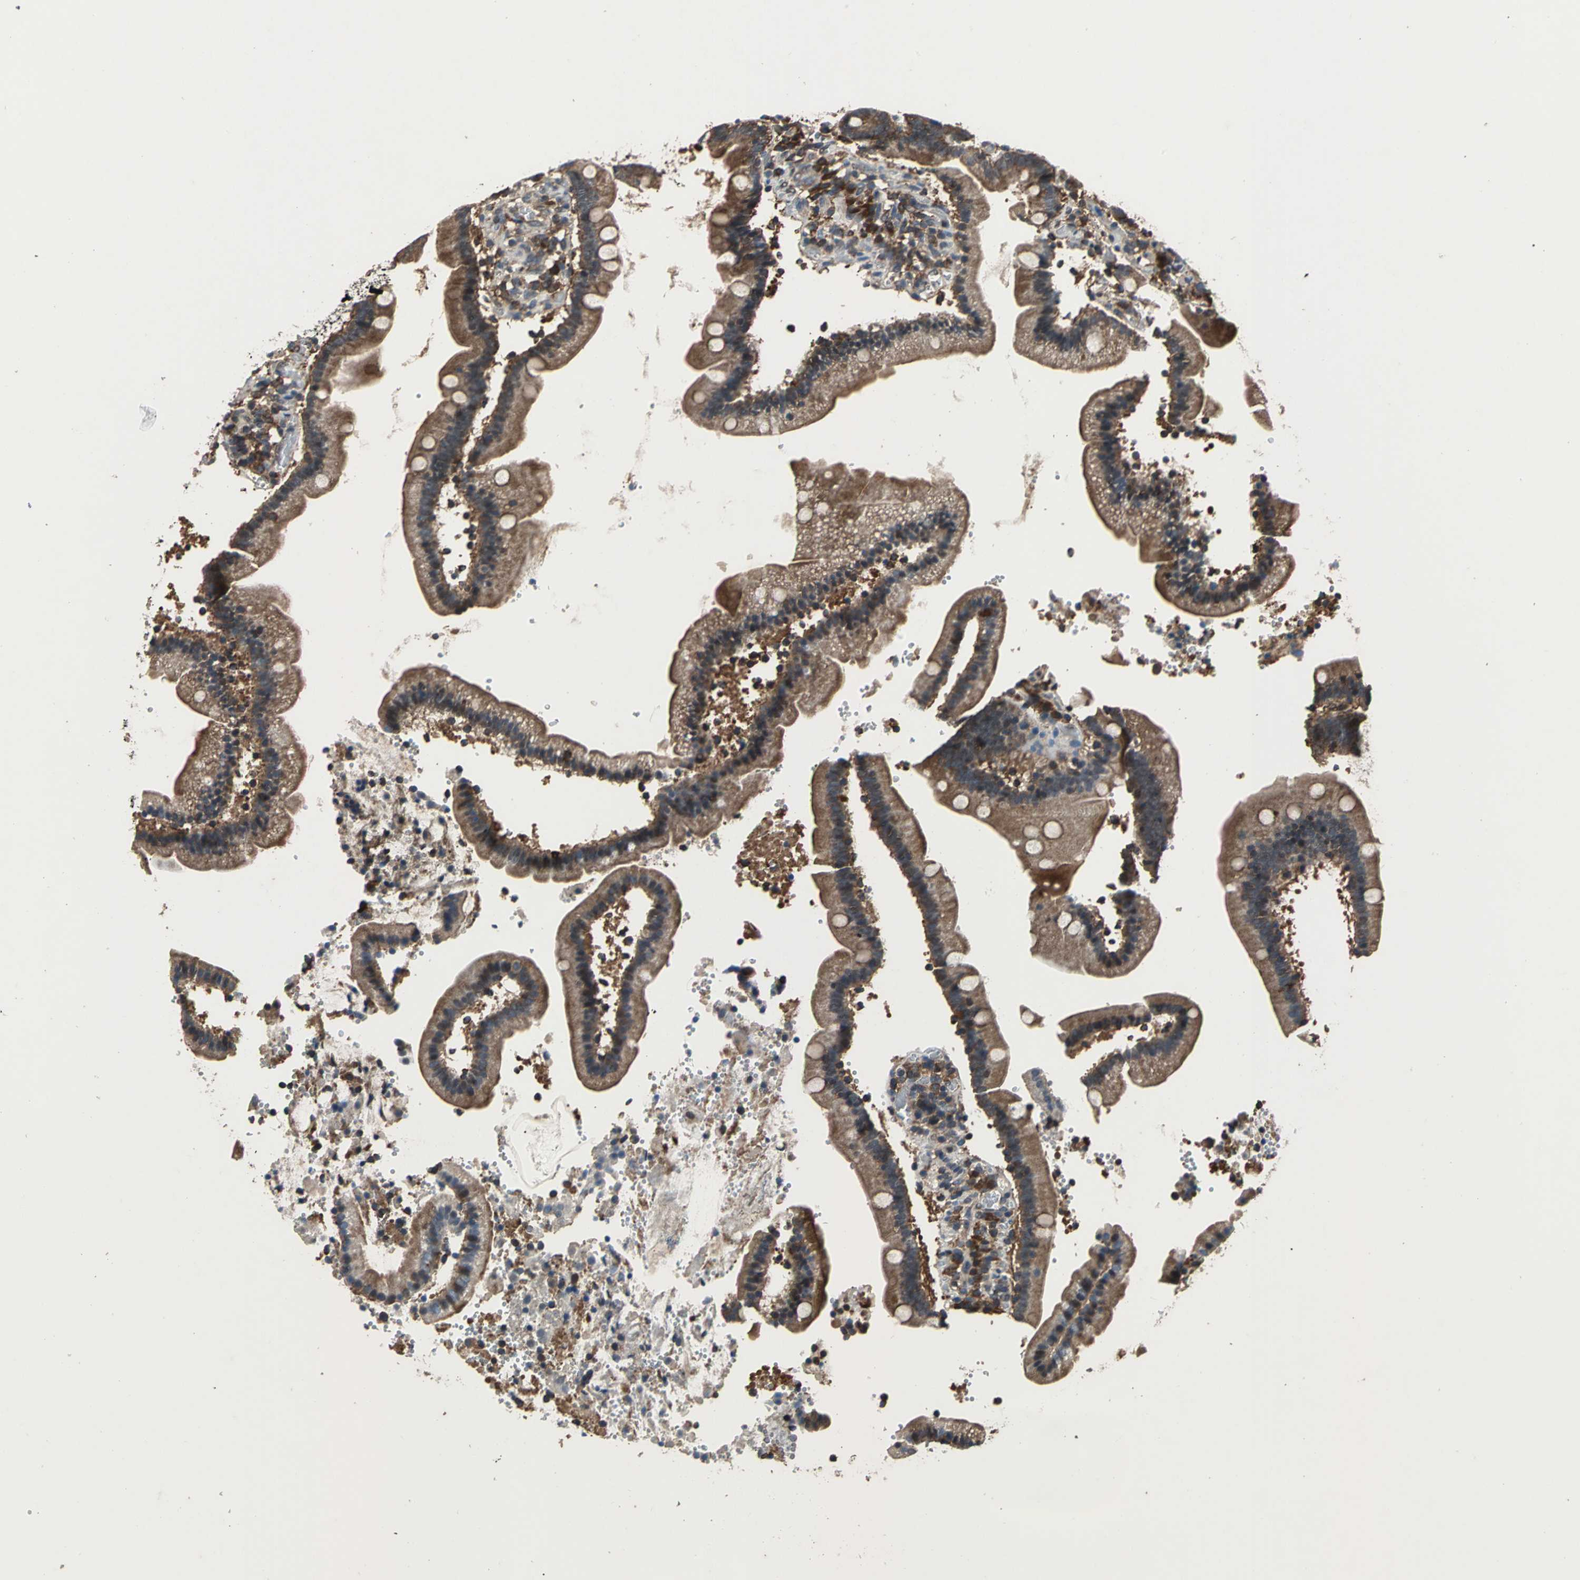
{"staining": {"intensity": "strong", "quantity": ">75%", "location": "cytoplasmic/membranous"}, "tissue": "duodenum", "cell_type": "Glandular cells", "image_type": "normal", "snomed": [{"axis": "morphology", "description": "Normal tissue, NOS"}, {"axis": "topography", "description": "Duodenum"}], "caption": "A photomicrograph of duodenum stained for a protein exhibits strong cytoplasmic/membranous brown staining in glandular cells.", "gene": "EIF2B2", "patient": {"sex": "male", "age": 66}}